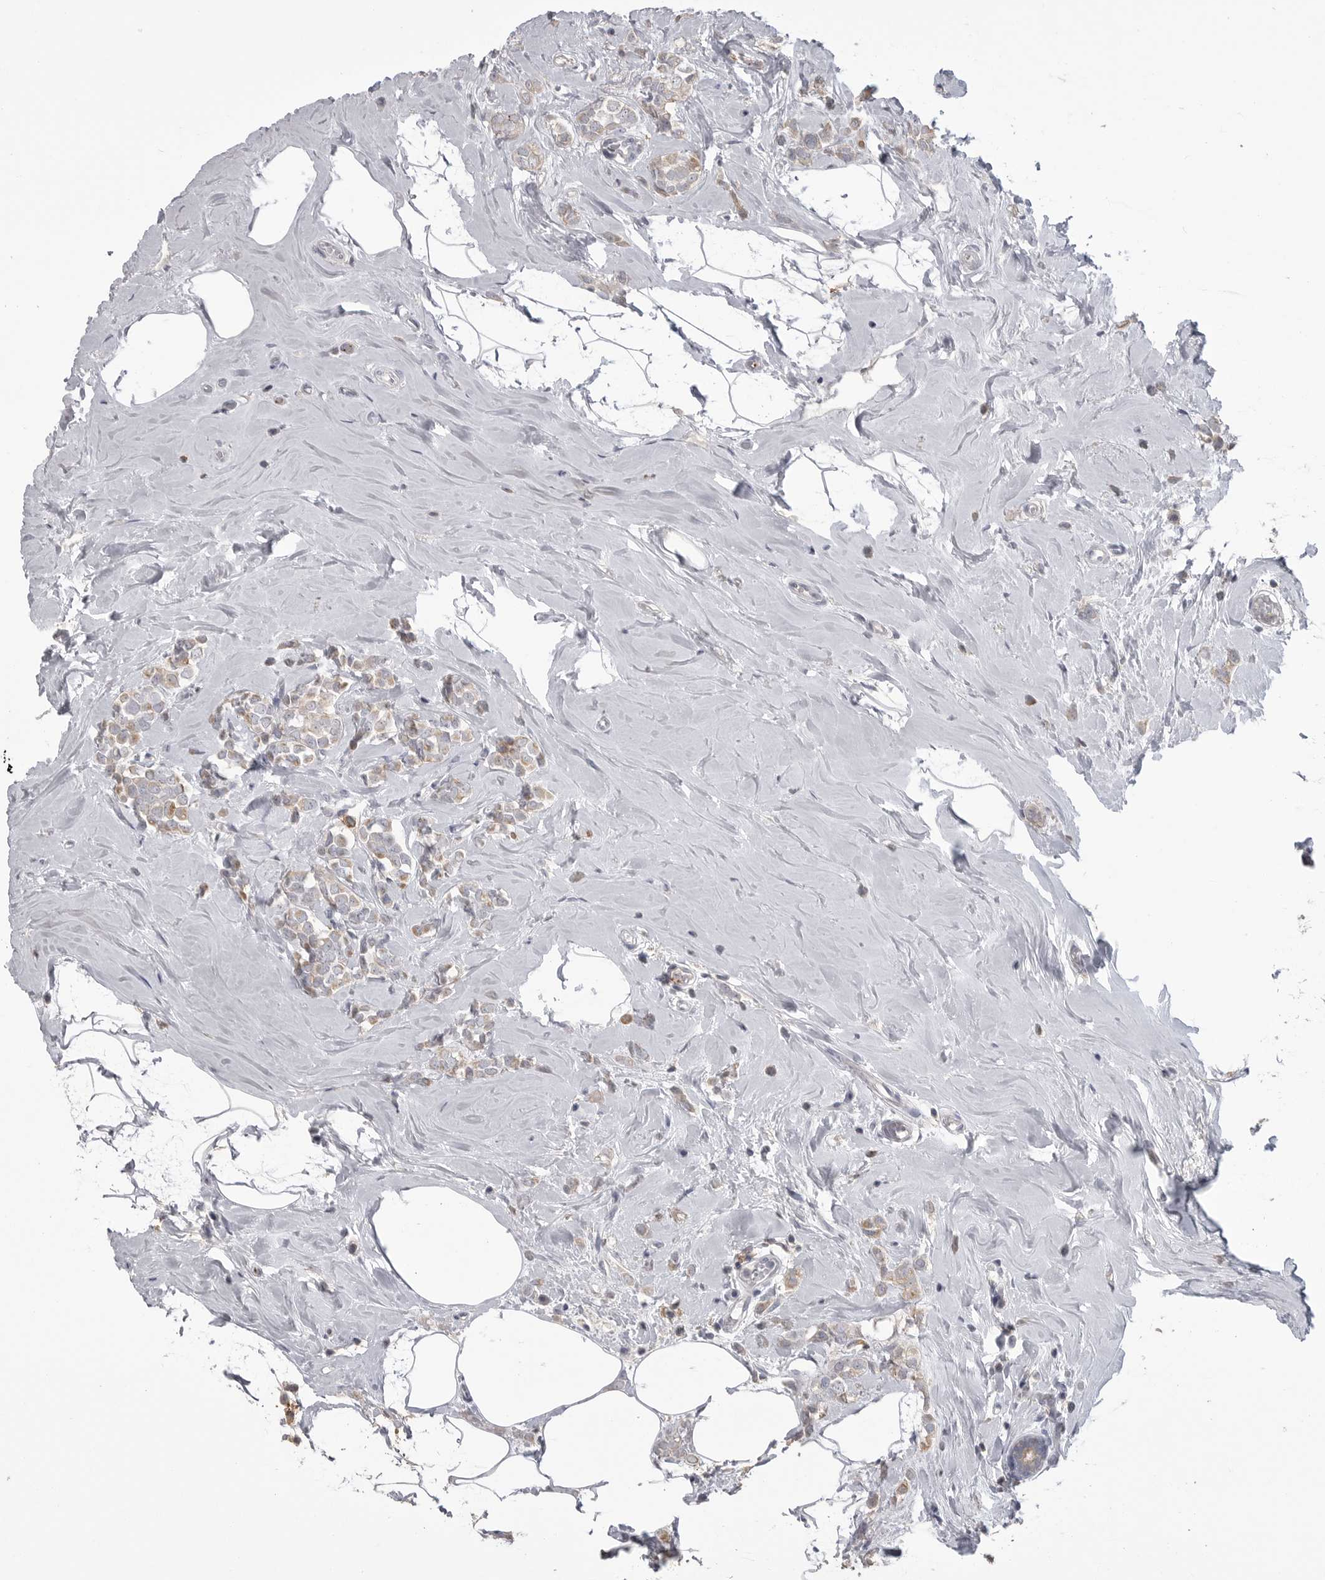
{"staining": {"intensity": "weak", "quantity": ">75%", "location": "cytoplasmic/membranous"}, "tissue": "breast cancer", "cell_type": "Tumor cells", "image_type": "cancer", "snomed": [{"axis": "morphology", "description": "Lobular carcinoma"}, {"axis": "topography", "description": "Breast"}], "caption": "Weak cytoplasmic/membranous staining for a protein is seen in about >75% of tumor cells of breast cancer (lobular carcinoma) using IHC.", "gene": "CMTM6", "patient": {"sex": "female", "age": 47}}